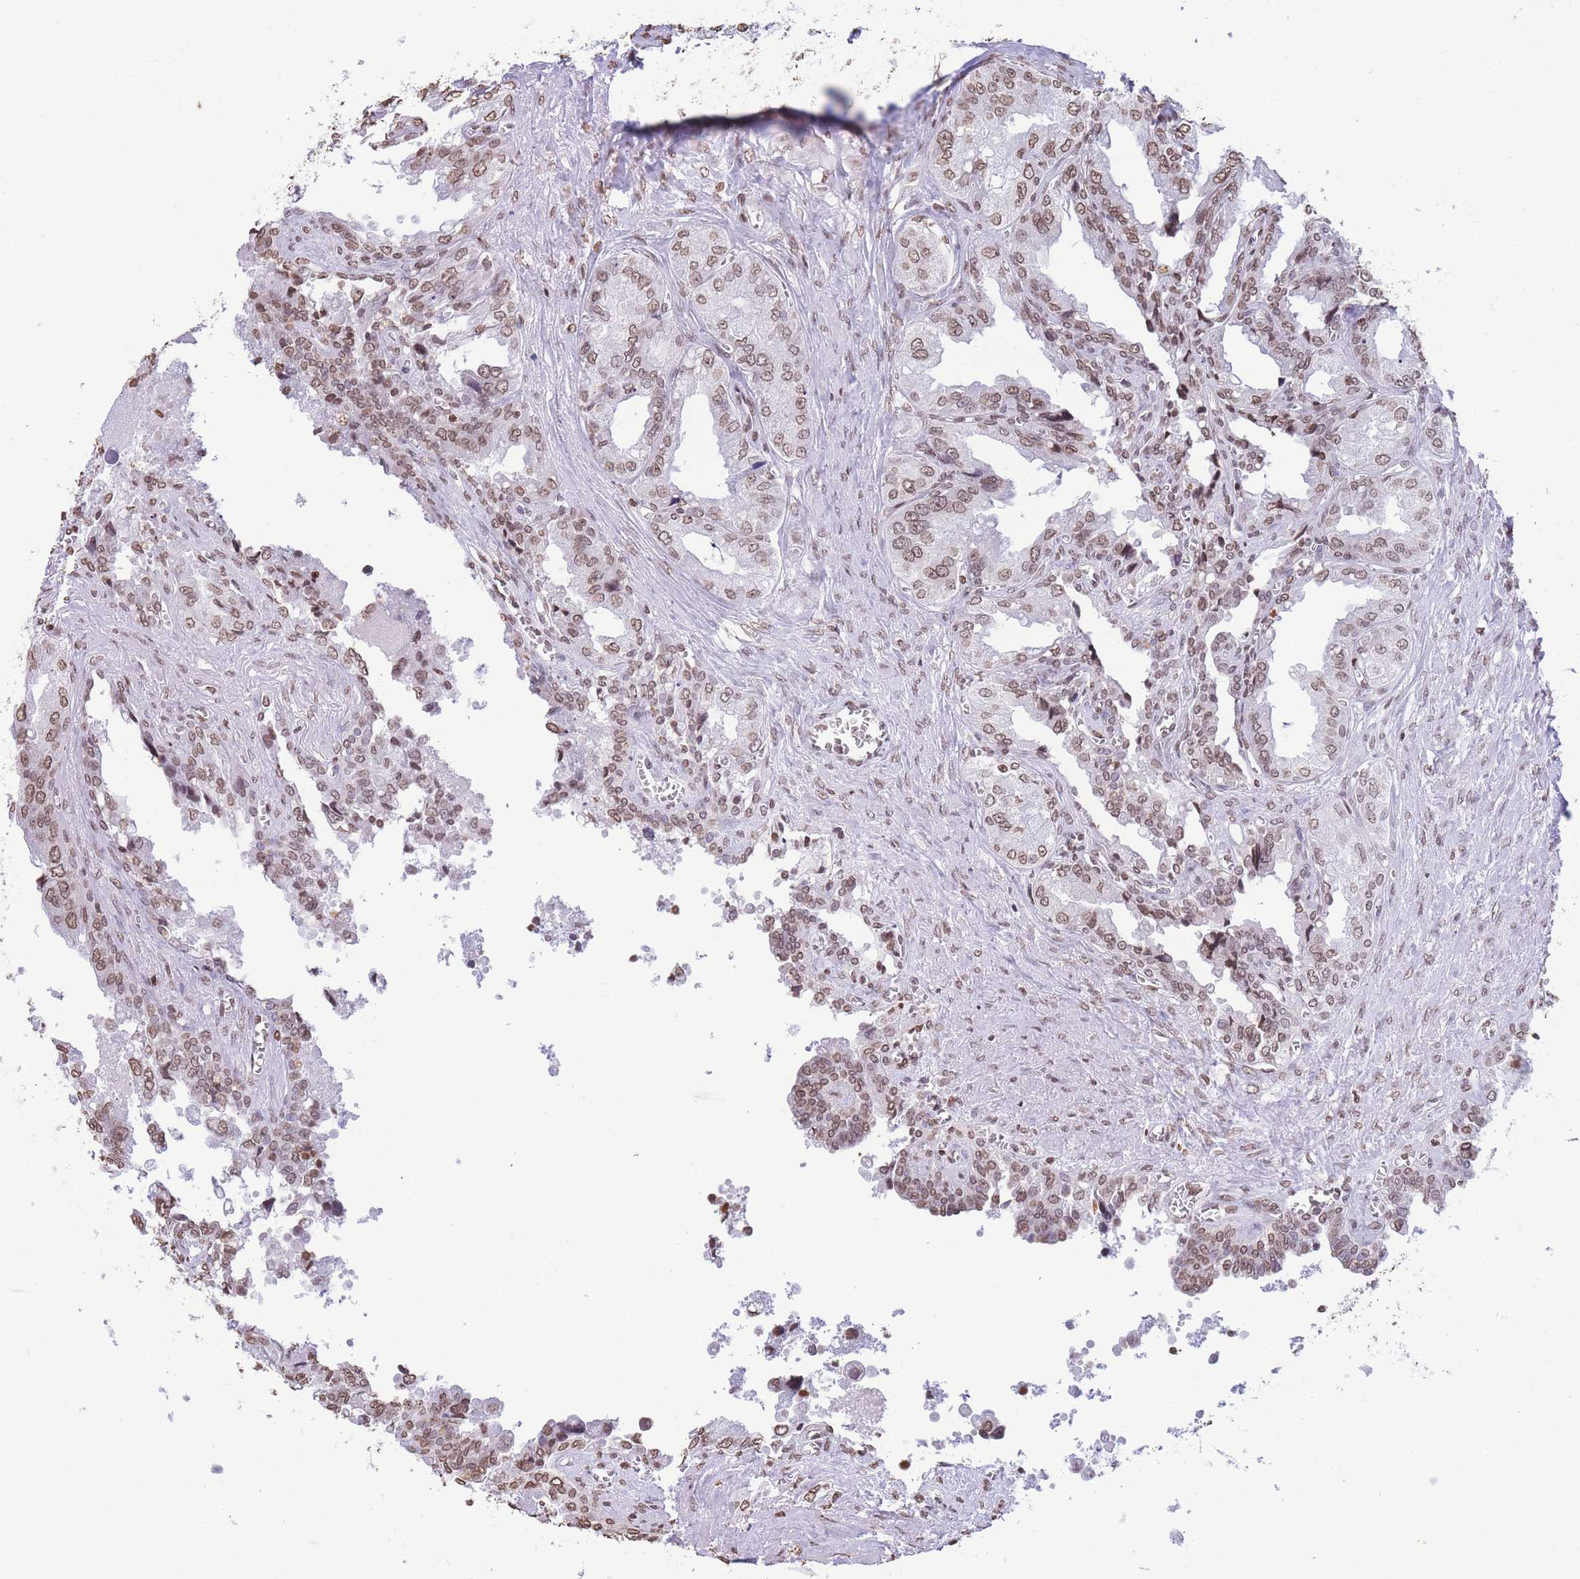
{"staining": {"intensity": "moderate", "quantity": ">75%", "location": "nuclear"}, "tissue": "seminal vesicle", "cell_type": "Glandular cells", "image_type": "normal", "snomed": [{"axis": "morphology", "description": "Normal tissue, NOS"}, {"axis": "topography", "description": "Seminal veicle"}], "caption": "Immunohistochemistry histopathology image of unremarkable seminal vesicle: human seminal vesicle stained using immunohistochemistry shows medium levels of moderate protein expression localized specifically in the nuclear of glandular cells, appearing as a nuclear brown color.", "gene": "H2BC10", "patient": {"sex": "male", "age": 67}}